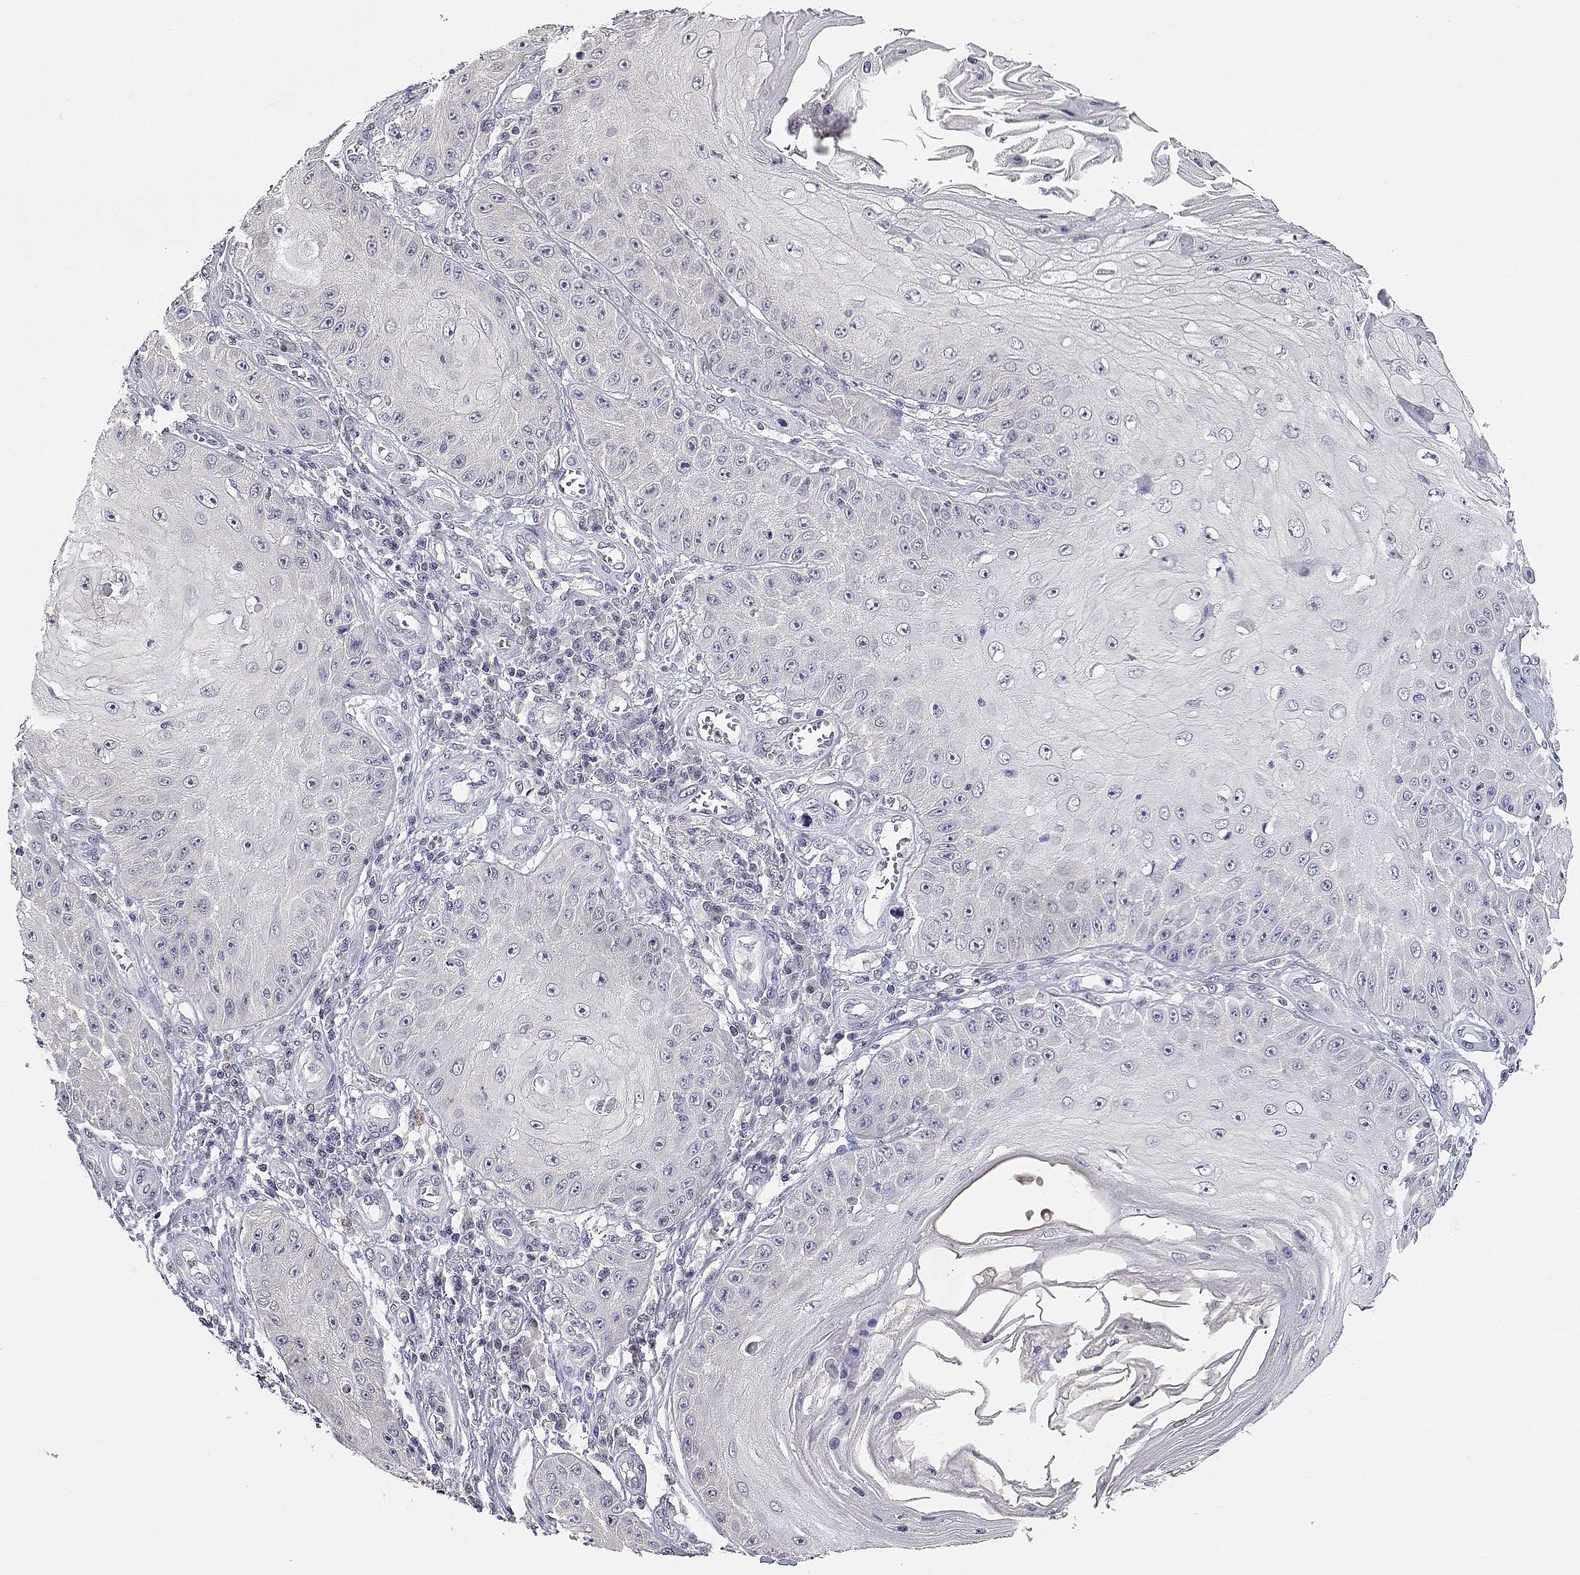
{"staining": {"intensity": "negative", "quantity": "none", "location": "none"}, "tissue": "skin cancer", "cell_type": "Tumor cells", "image_type": "cancer", "snomed": [{"axis": "morphology", "description": "Squamous cell carcinoma, NOS"}, {"axis": "topography", "description": "Skin"}], "caption": "Immunohistochemistry micrograph of neoplastic tissue: skin squamous cell carcinoma stained with DAB reveals no significant protein positivity in tumor cells.", "gene": "ADA", "patient": {"sex": "male", "age": 70}}